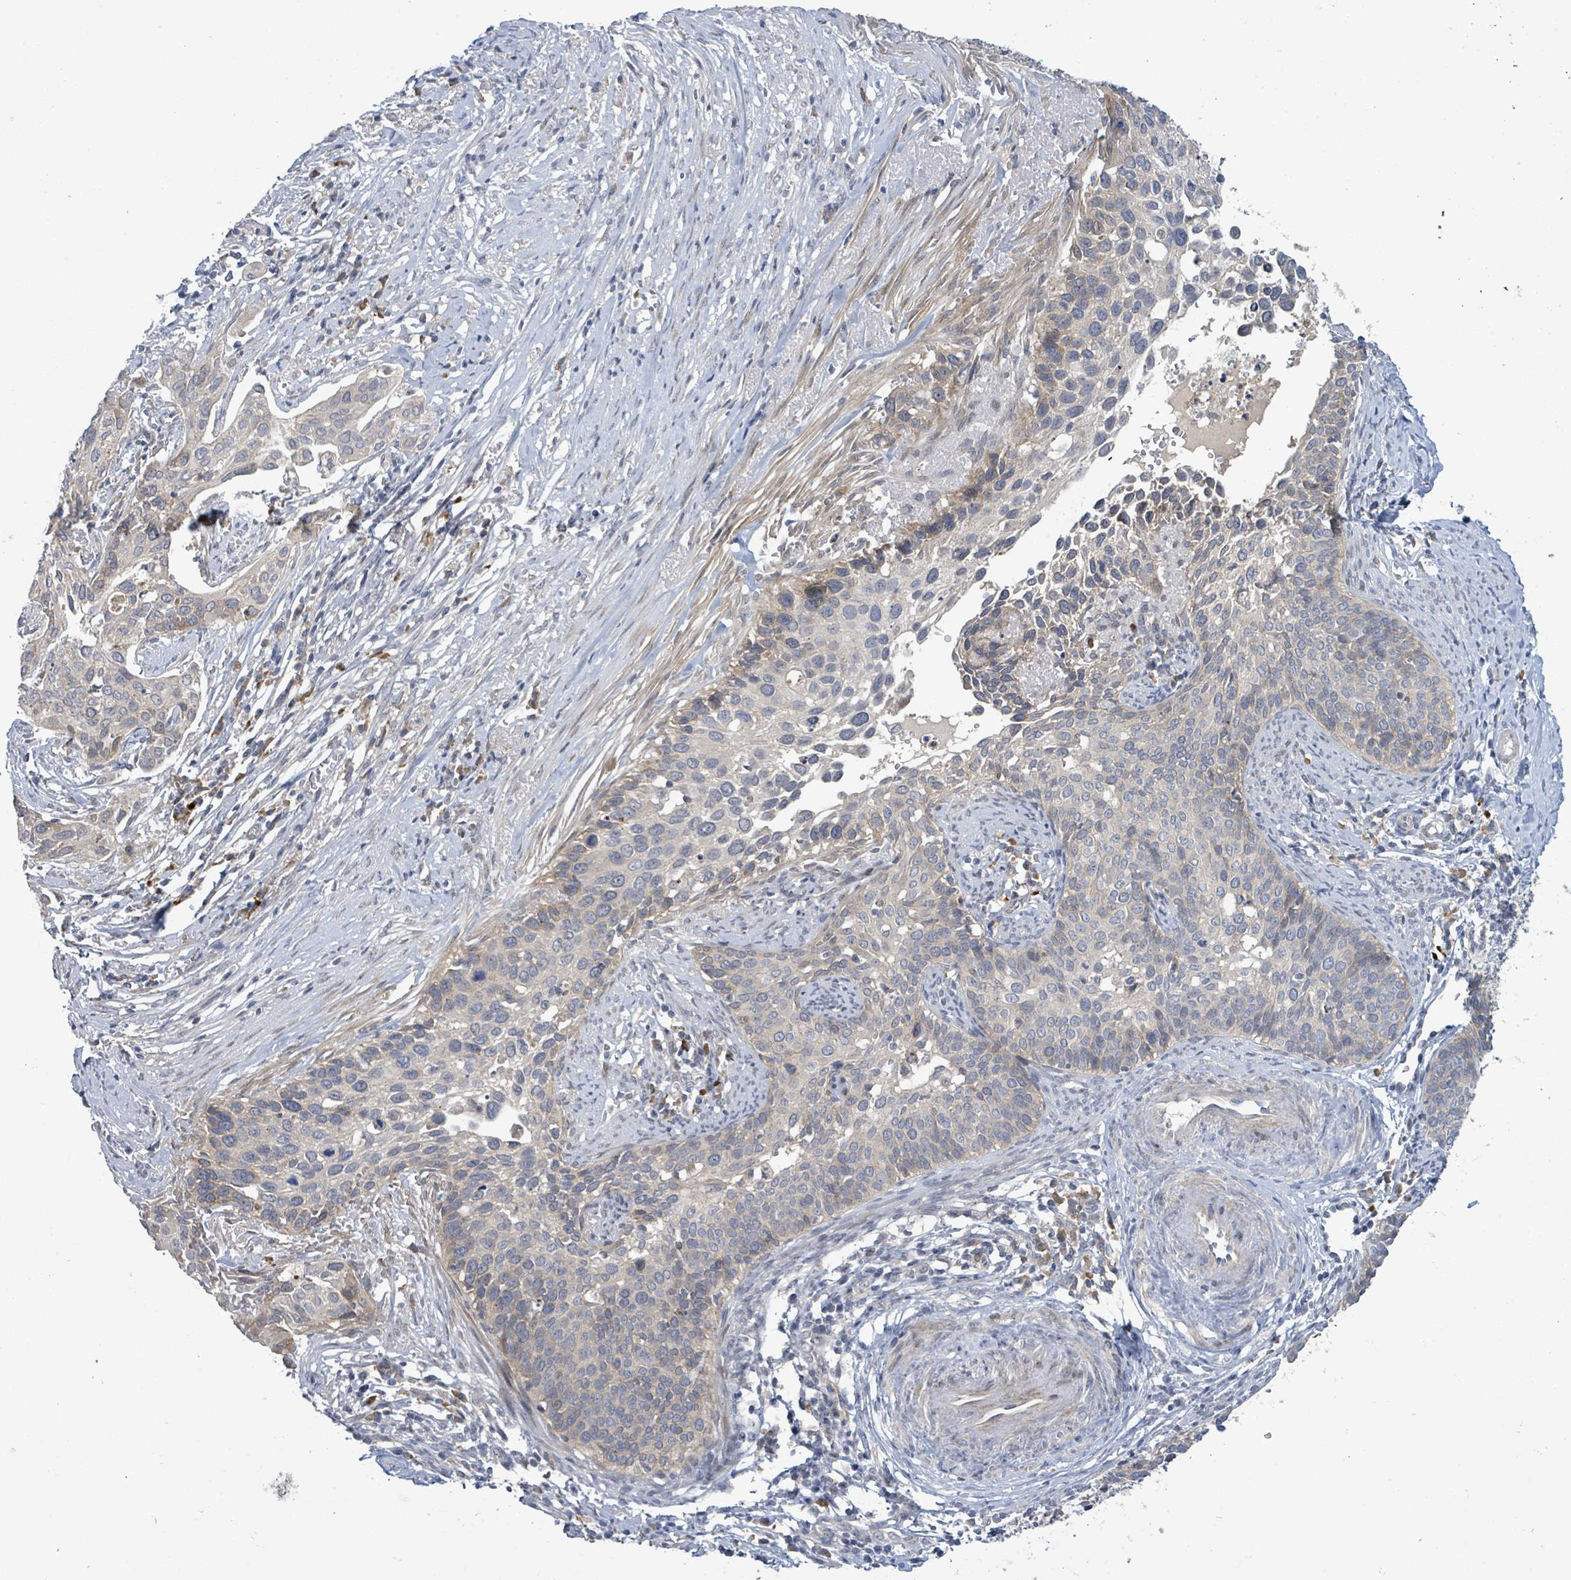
{"staining": {"intensity": "negative", "quantity": "none", "location": "none"}, "tissue": "cervical cancer", "cell_type": "Tumor cells", "image_type": "cancer", "snomed": [{"axis": "morphology", "description": "Squamous cell carcinoma, NOS"}, {"axis": "topography", "description": "Cervix"}], "caption": "Image shows no significant protein positivity in tumor cells of cervical cancer (squamous cell carcinoma).", "gene": "SLIT3", "patient": {"sex": "female", "age": 44}}